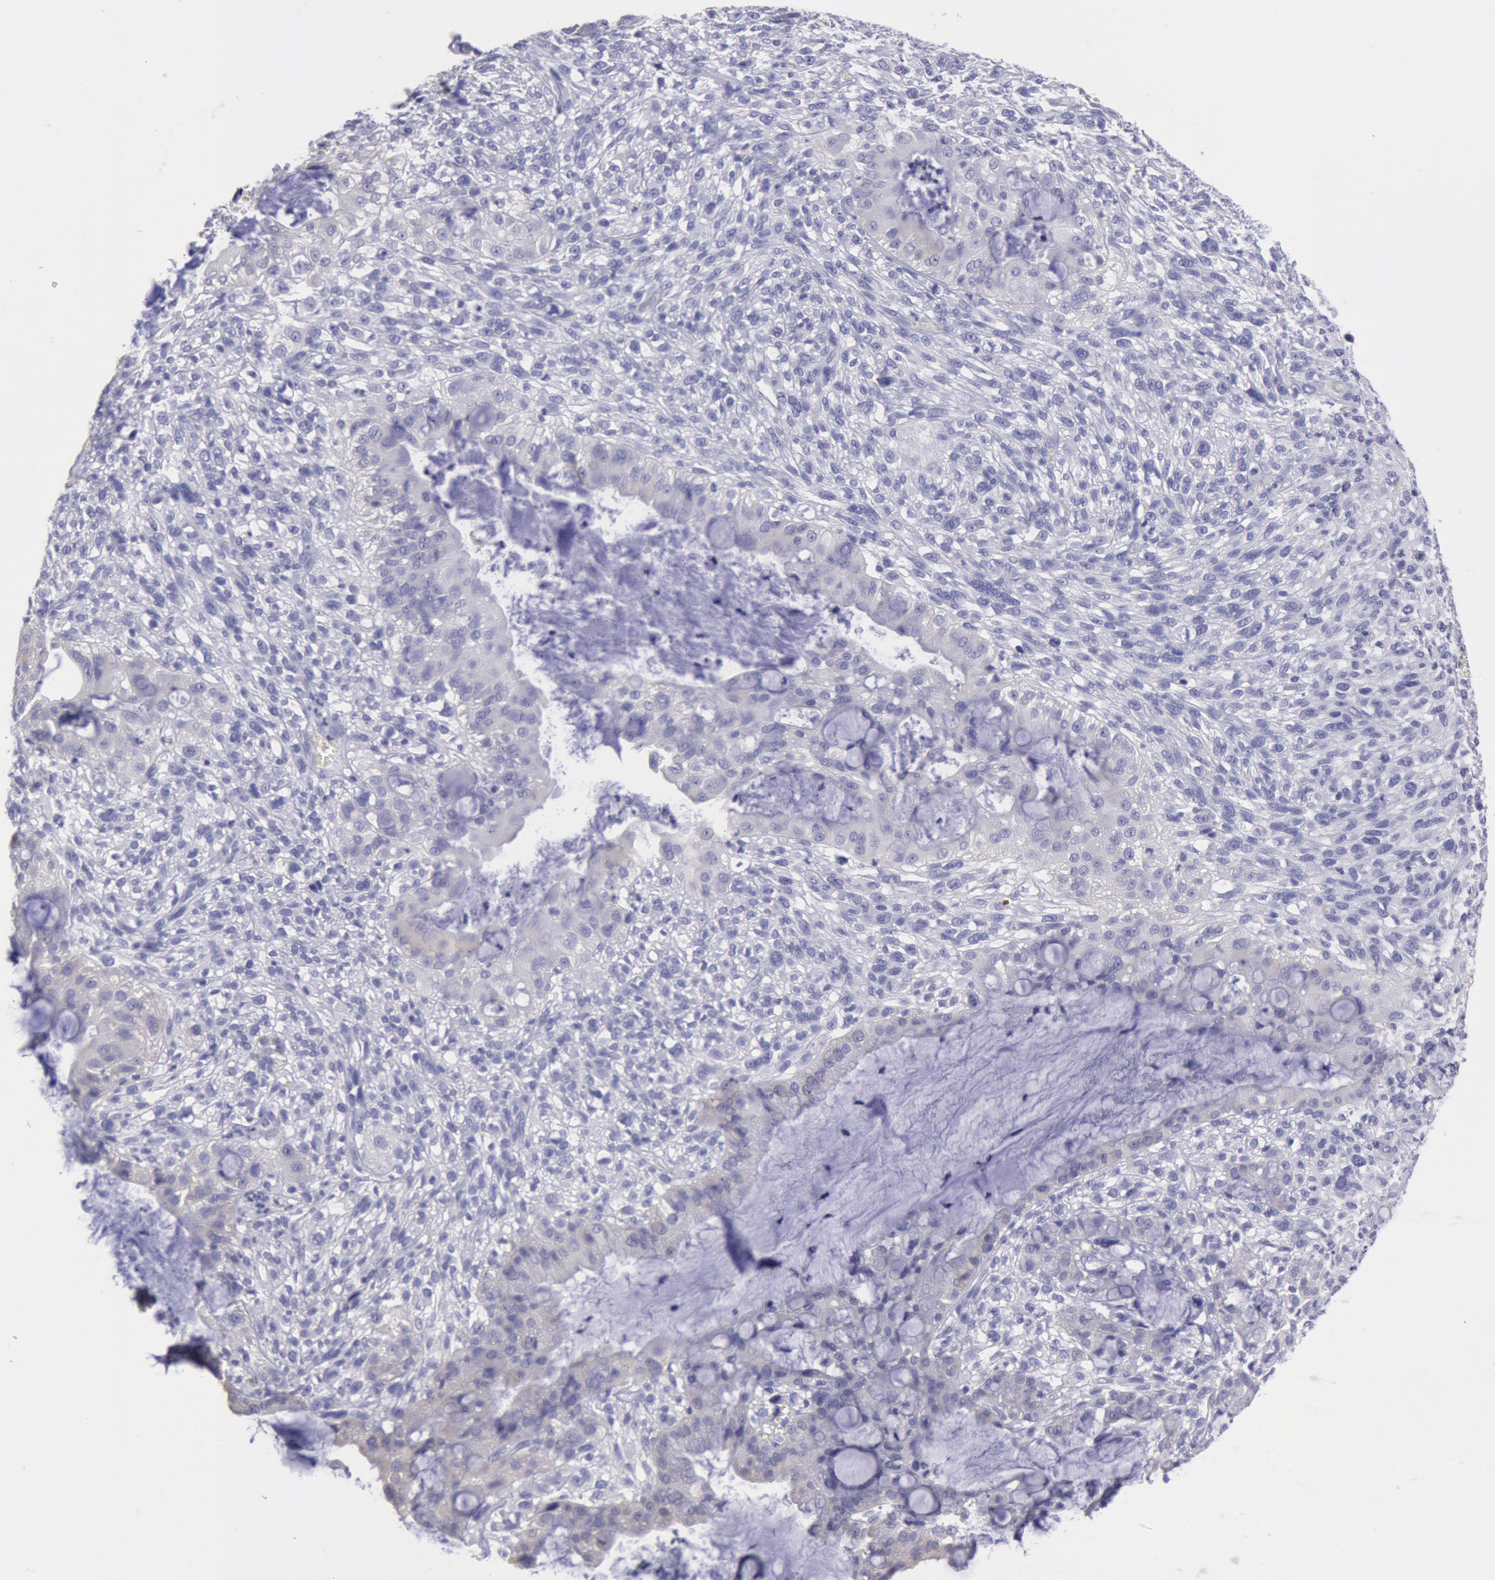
{"staining": {"intensity": "negative", "quantity": "none", "location": "none"}, "tissue": "cervical cancer", "cell_type": "Tumor cells", "image_type": "cancer", "snomed": [{"axis": "morphology", "description": "Adenocarcinoma, NOS"}, {"axis": "topography", "description": "Cervix"}], "caption": "Immunohistochemical staining of human cervical cancer (adenocarcinoma) demonstrates no significant positivity in tumor cells.", "gene": "MYH7", "patient": {"sex": "female", "age": 41}}